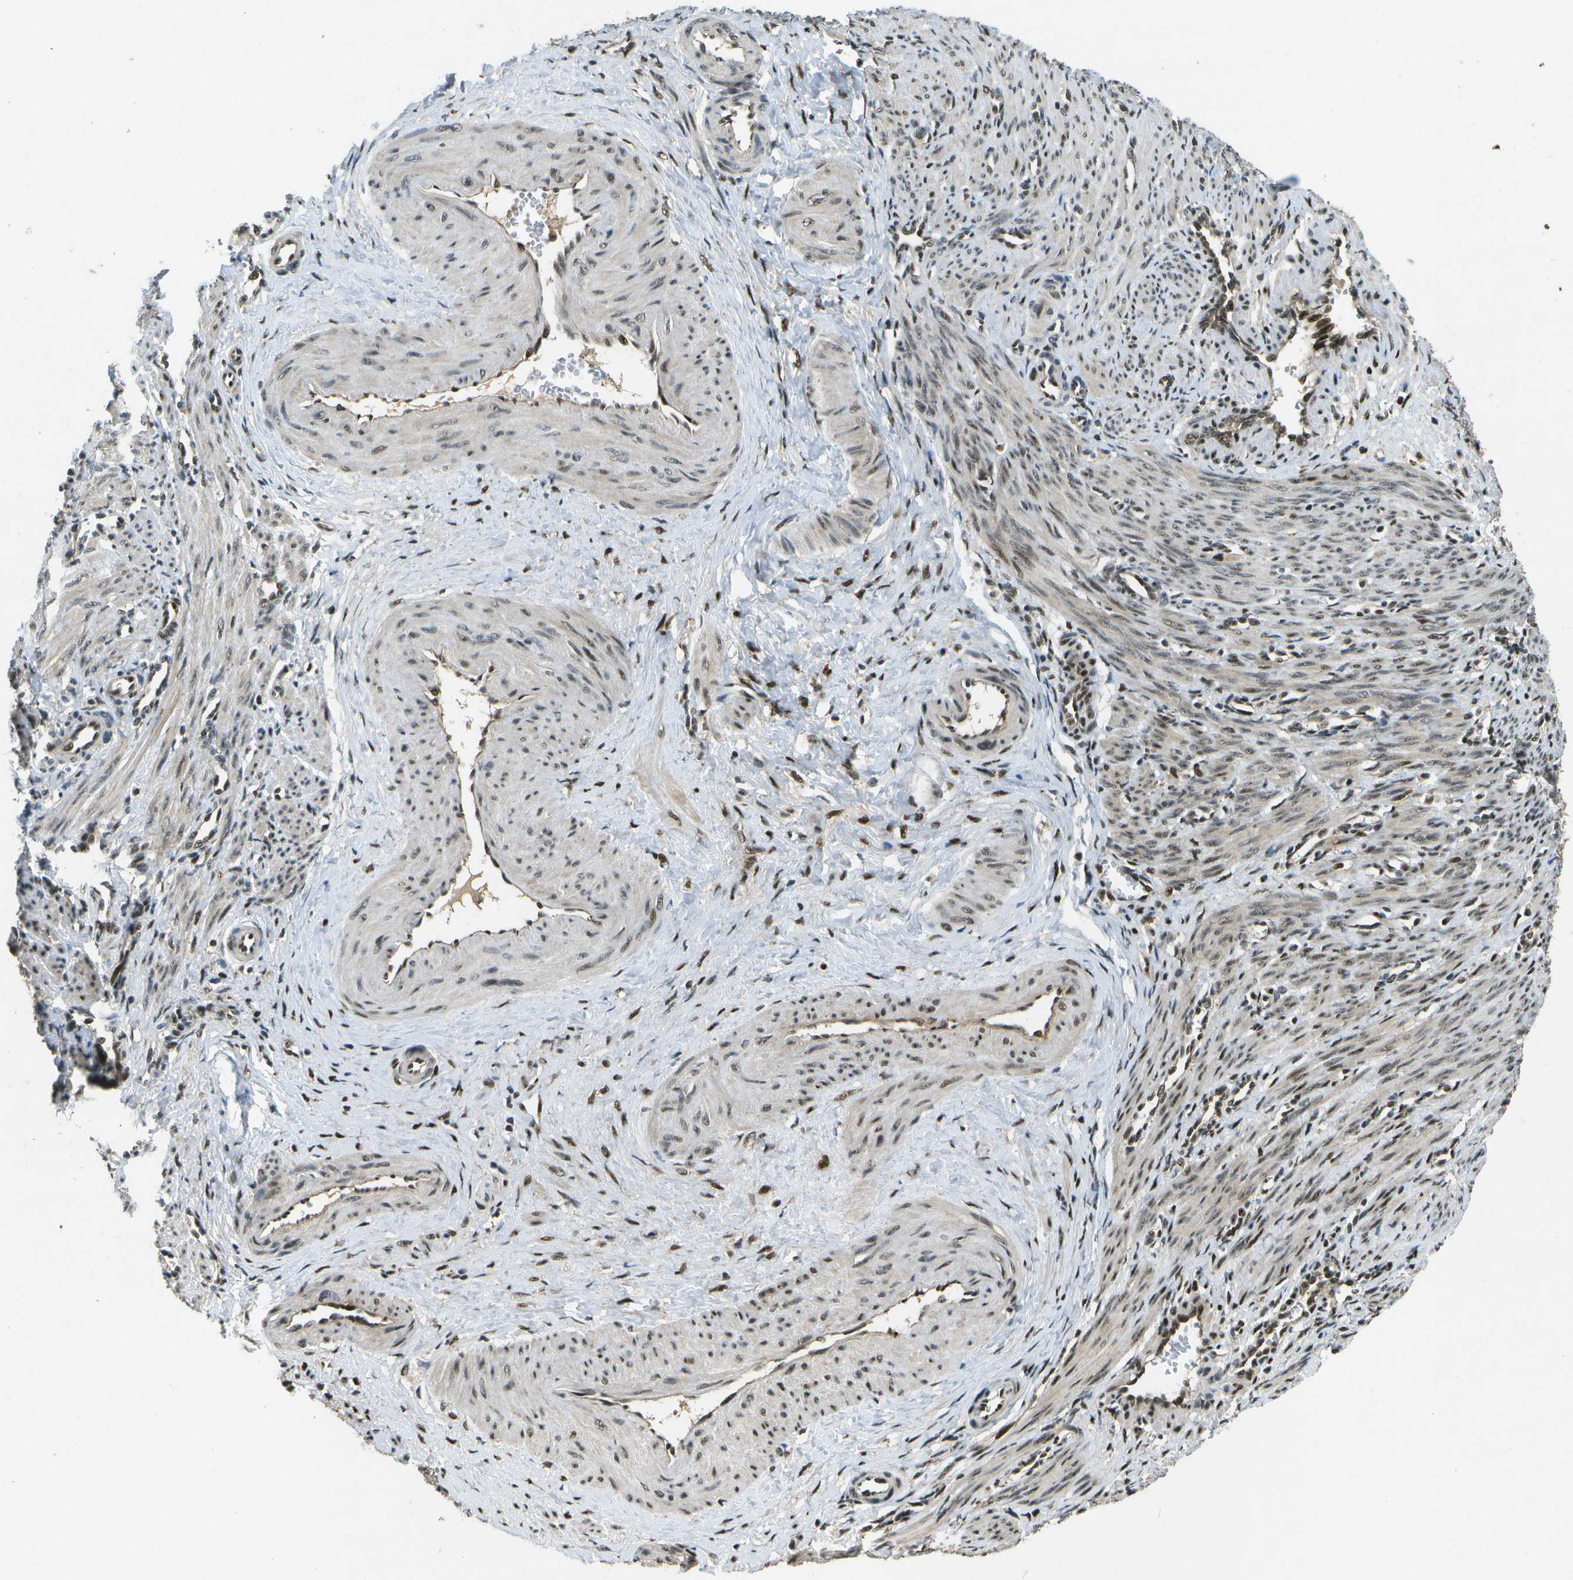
{"staining": {"intensity": "strong", "quantity": ">75%", "location": "nuclear"}, "tissue": "smooth muscle", "cell_type": "Smooth muscle cells", "image_type": "normal", "snomed": [{"axis": "morphology", "description": "Normal tissue, NOS"}, {"axis": "topography", "description": "Endometrium"}], "caption": "IHC photomicrograph of normal smooth muscle: human smooth muscle stained using immunohistochemistry demonstrates high levels of strong protein expression localized specifically in the nuclear of smooth muscle cells, appearing as a nuclear brown color.", "gene": "GANC", "patient": {"sex": "female", "age": 33}}